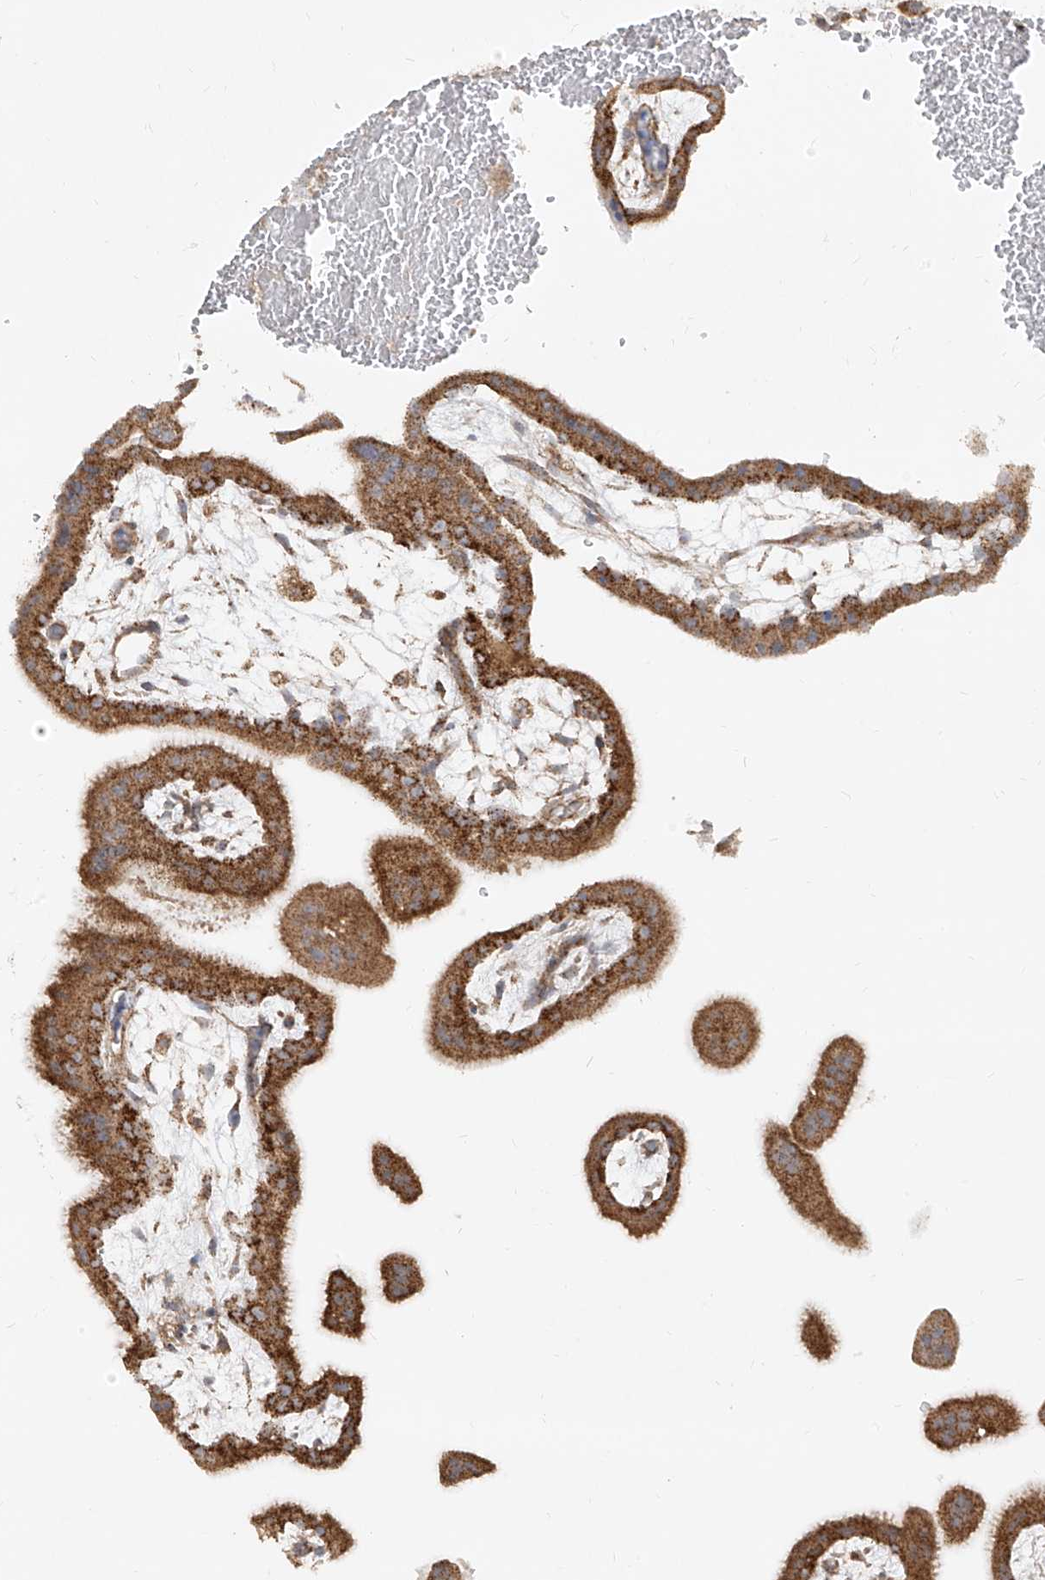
{"staining": {"intensity": "moderate", "quantity": ">75%", "location": "cytoplasmic/membranous"}, "tissue": "placenta", "cell_type": "Decidual cells", "image_type": "normal", "snomed": [{"axis": "morphology", "description": "Normal tissue, NOS"}, {"axis": "topography", "description": "Placenta"}], "caption": "About >75% of decidual cells in benign placenta show moderate cytoplasmic/membranous protein positivity as visualized by brown immunohistochemical staining.", "gene": "ABCD3", "patient": {"sex": "female", "age": 35}}